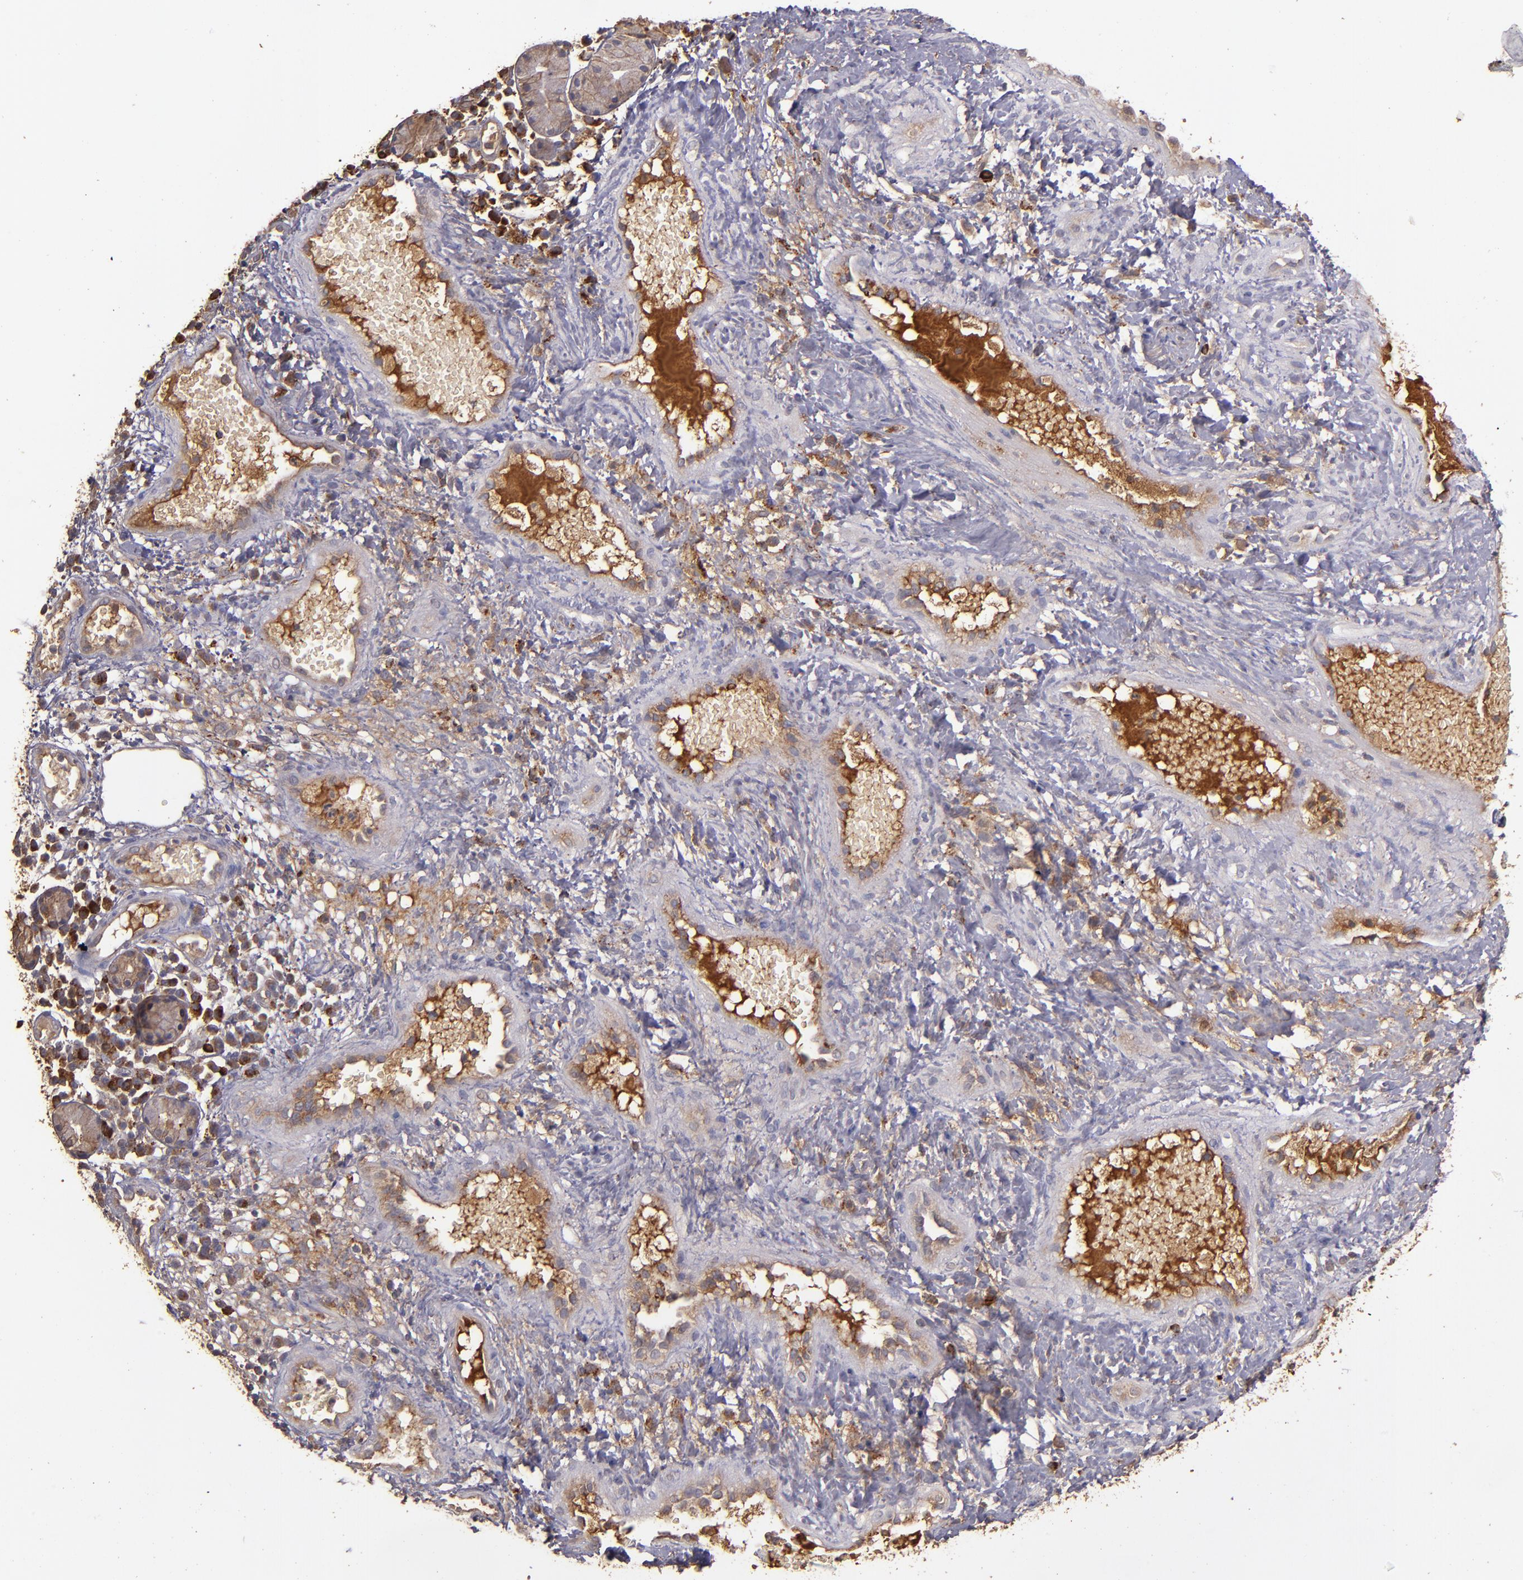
{"staining": {"intensity": "moderate", "quantity": "25%-75%", "location": "cytoplasmic/membranous"}, "tissue": "nasopharynx", "cell_type": "Respiratory epithelial cells", "image_type": "normal", "snomed": [{"axis": "morphology", "description": "Normal tissue, NOS"}, {"axis": "morphology", "description": "Inflammation, NOS"}, {"axis": "morphology", "description": "Malignant melanoma, Metastatic site"}, {"axis": "topography", "description": "Nasopharynx"}], "caption": "Brown immunohistochemical staining in benign nasopharynx reveals moderate cytoplasmic/membranous staining in about 25%-75% of respiratory epithelial cells. Immunohistochemistry stains the protein of interest in brown and the nuclei are stained blue.", "gene": "SRRD", "patient": {"sex": "female", "age": 55}}